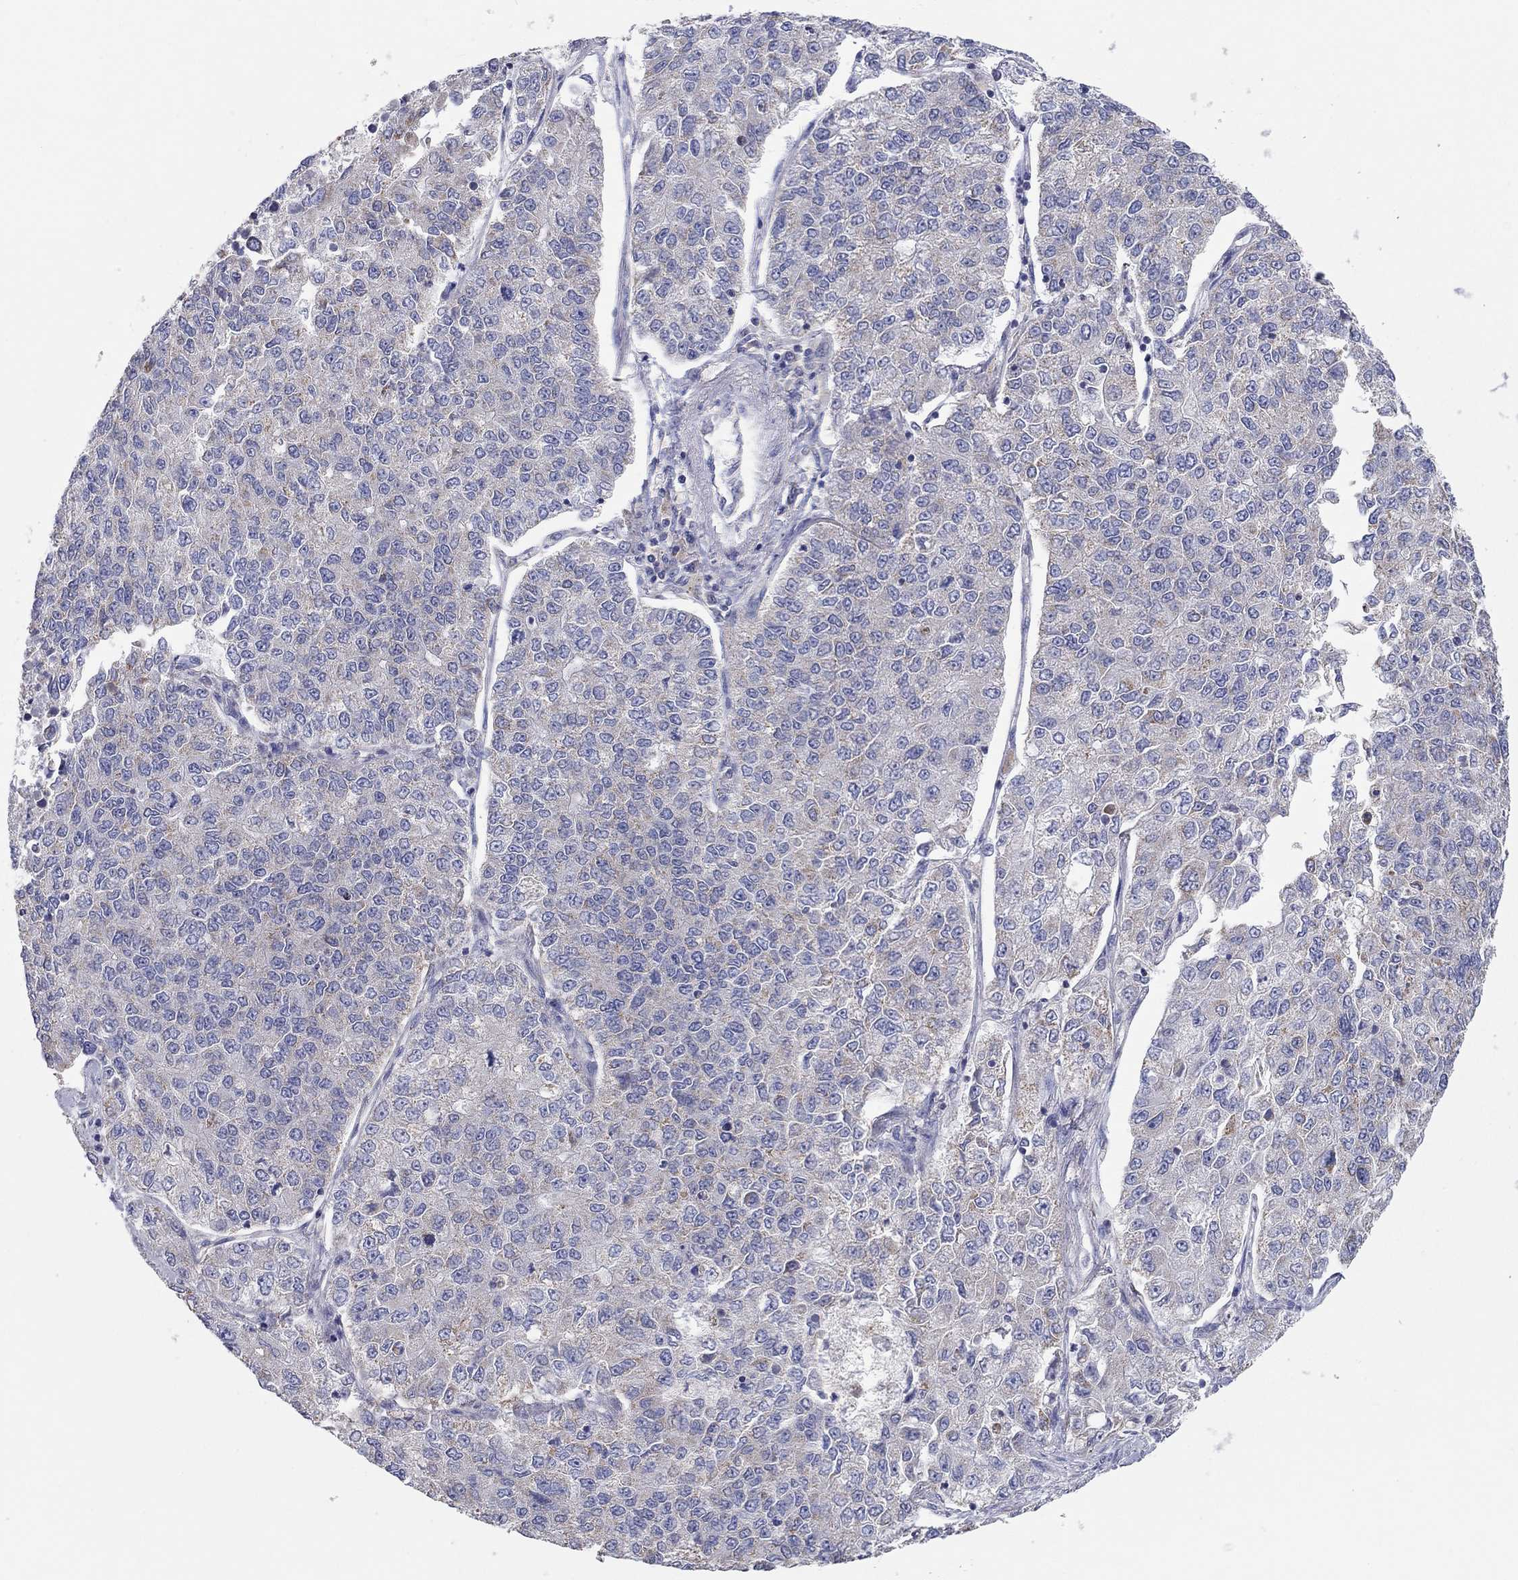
{"staining": {"intensity": "negative", "quantity": "none", "location": "none"}, "tissue": "lung cancer", "cell_type": "Tumor cells", "image_type": "cancer", "snomed": [{"axis": "morphology", "description": "Adenocarcinoma, NOS"}, {"axis": "topography", "description": "Lung"}], "caption": "Protein analysis of lung cancer (adenocarcinoma) demonstrates no significant positivity in tumor cells. Nuclei are stained in blue.", "gene": "RCAN1", "patient": {"sex": "male", "age": 49}}